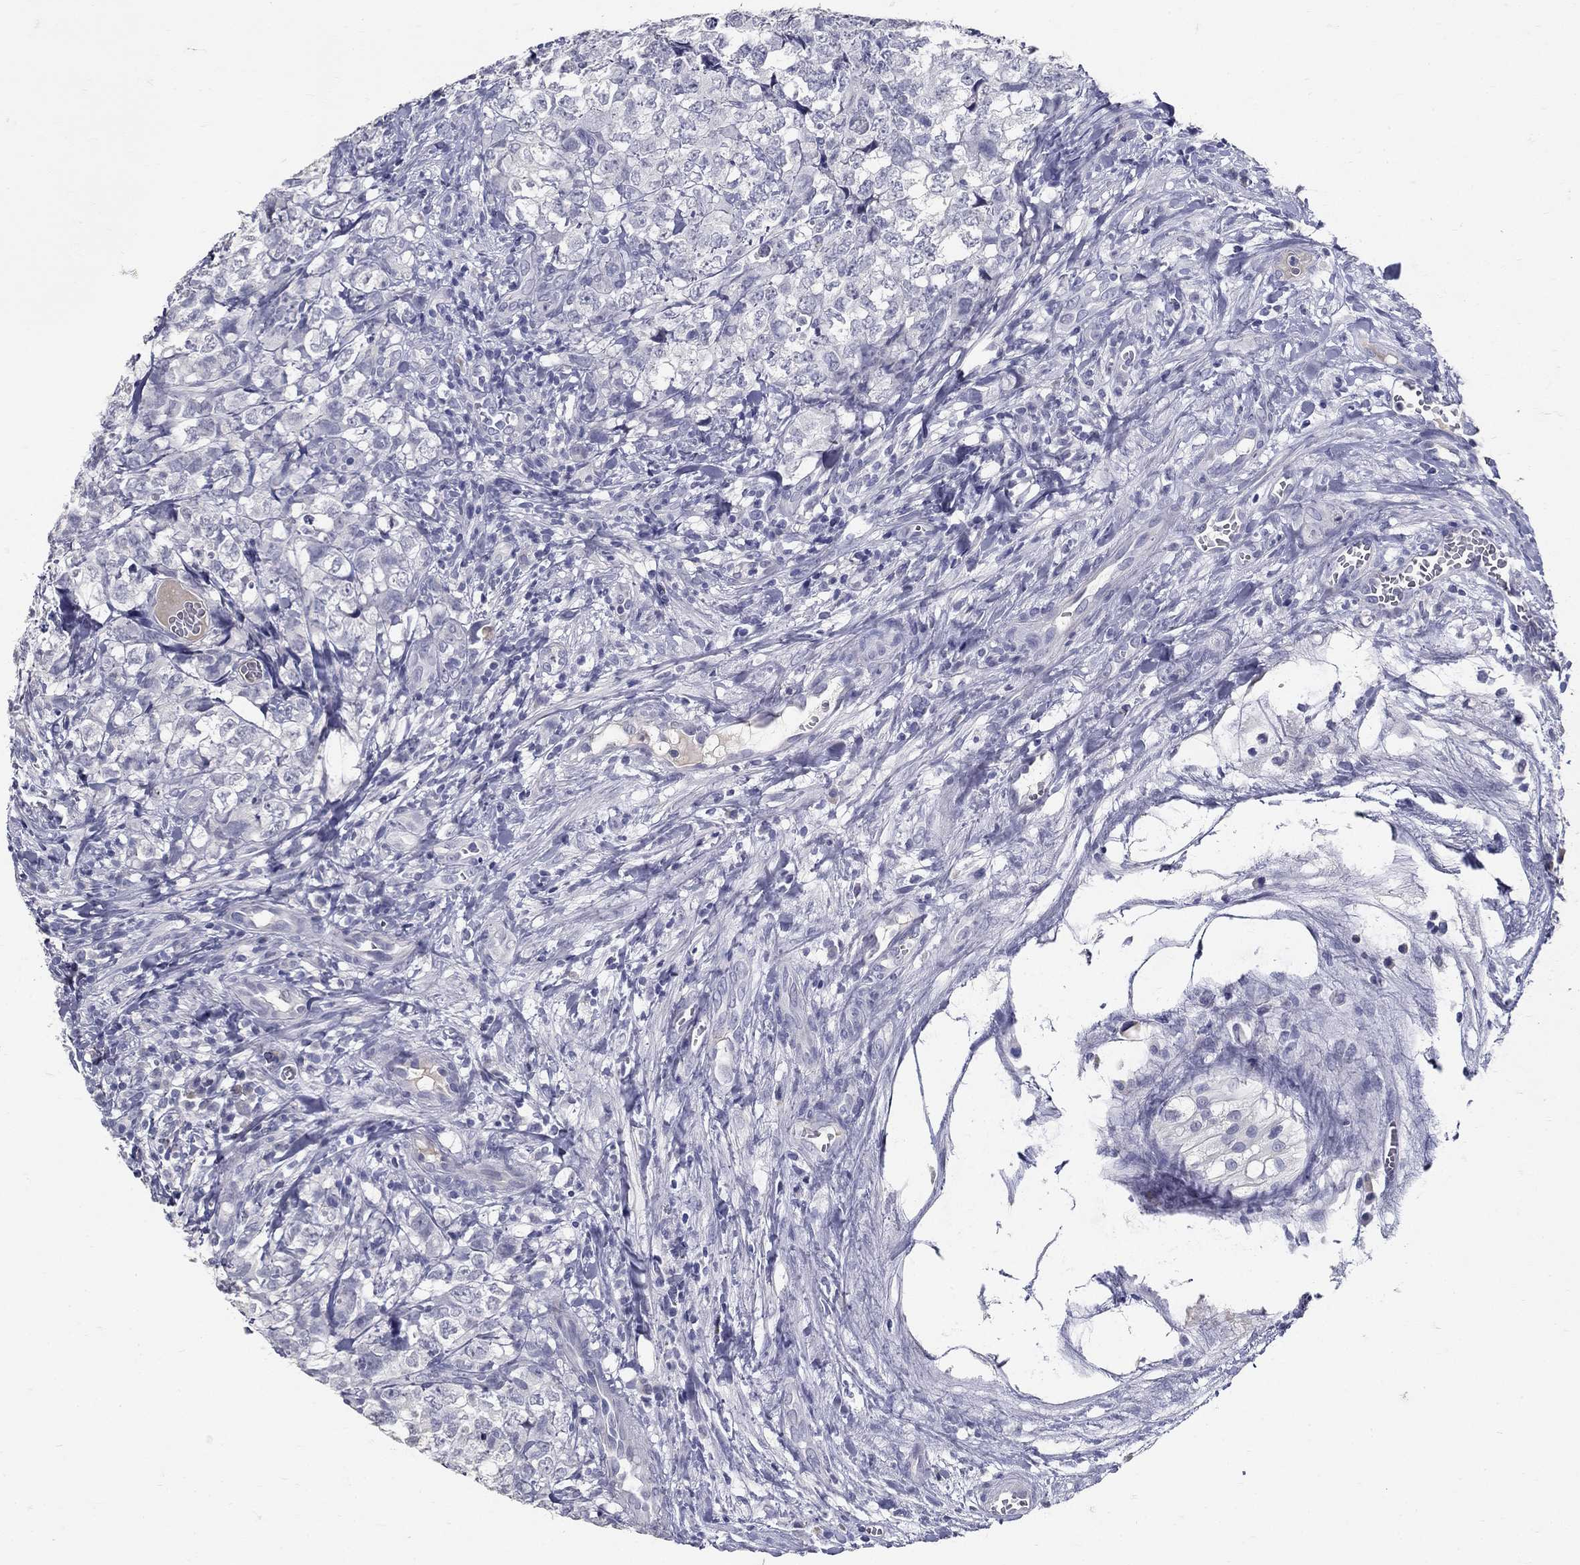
{"staining": {"intensity": "negative", "quantity": "none", "location": "none"}, "tissue": "testis cancer", "cell_type": "Tumor cells", "image_type": "cancer", "snomed": [{"axis": "morphology", "description": "Carcinoma, Embryonal, NOS"}, {"axis": "topography", "description": "Testis"}], "caption": "Tumor cells show no significant protein positivity in testis cancer (embryonal carcinoma).", "gene": "POMC", "patient": {"sex": "male", "age": 23}}